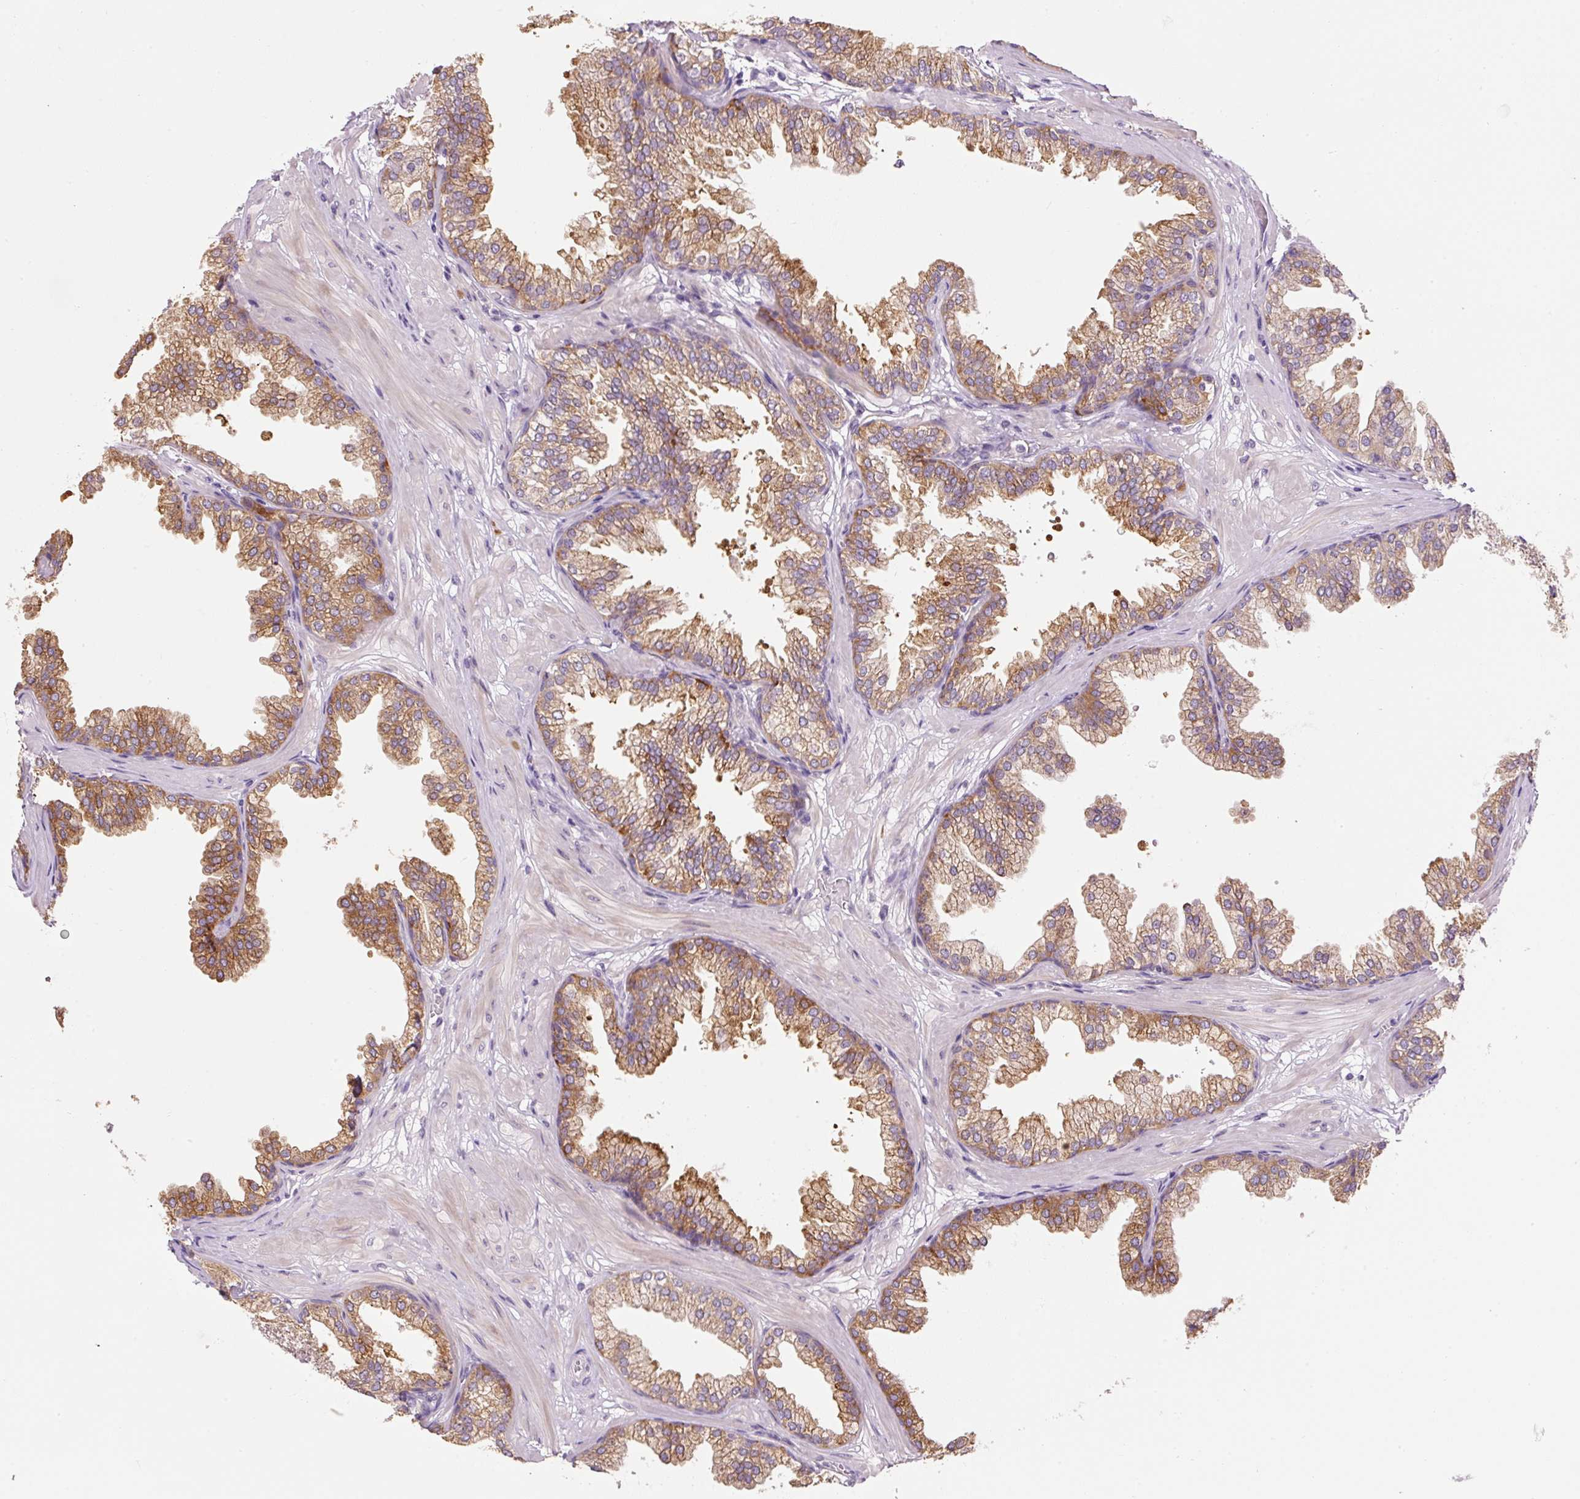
{"staining": {"intensity": "moderate", "quantity": ">75%", "location": "cytoplasmic/membranous"}, "tissue": "prostate", "cell_type": "Glandular cells", "image_type": "normal", "snomed": [{"axis": "morphology", "description": "Normal tissue, NOS"}, {"axis": "topography", "description": "Prostate"}], "caption": "DAB (3,3'-diaminobenzidine) immunohistochemical staining of normal human prostate exhibits moderate cytoplasmic/membranous protein expression in about >75% of glandular cells. (brown staining indicates protein expression, while blue staining denotes nuclei).", "gene": "HAX1", "patient": {"sex": "male", "age": 37}}